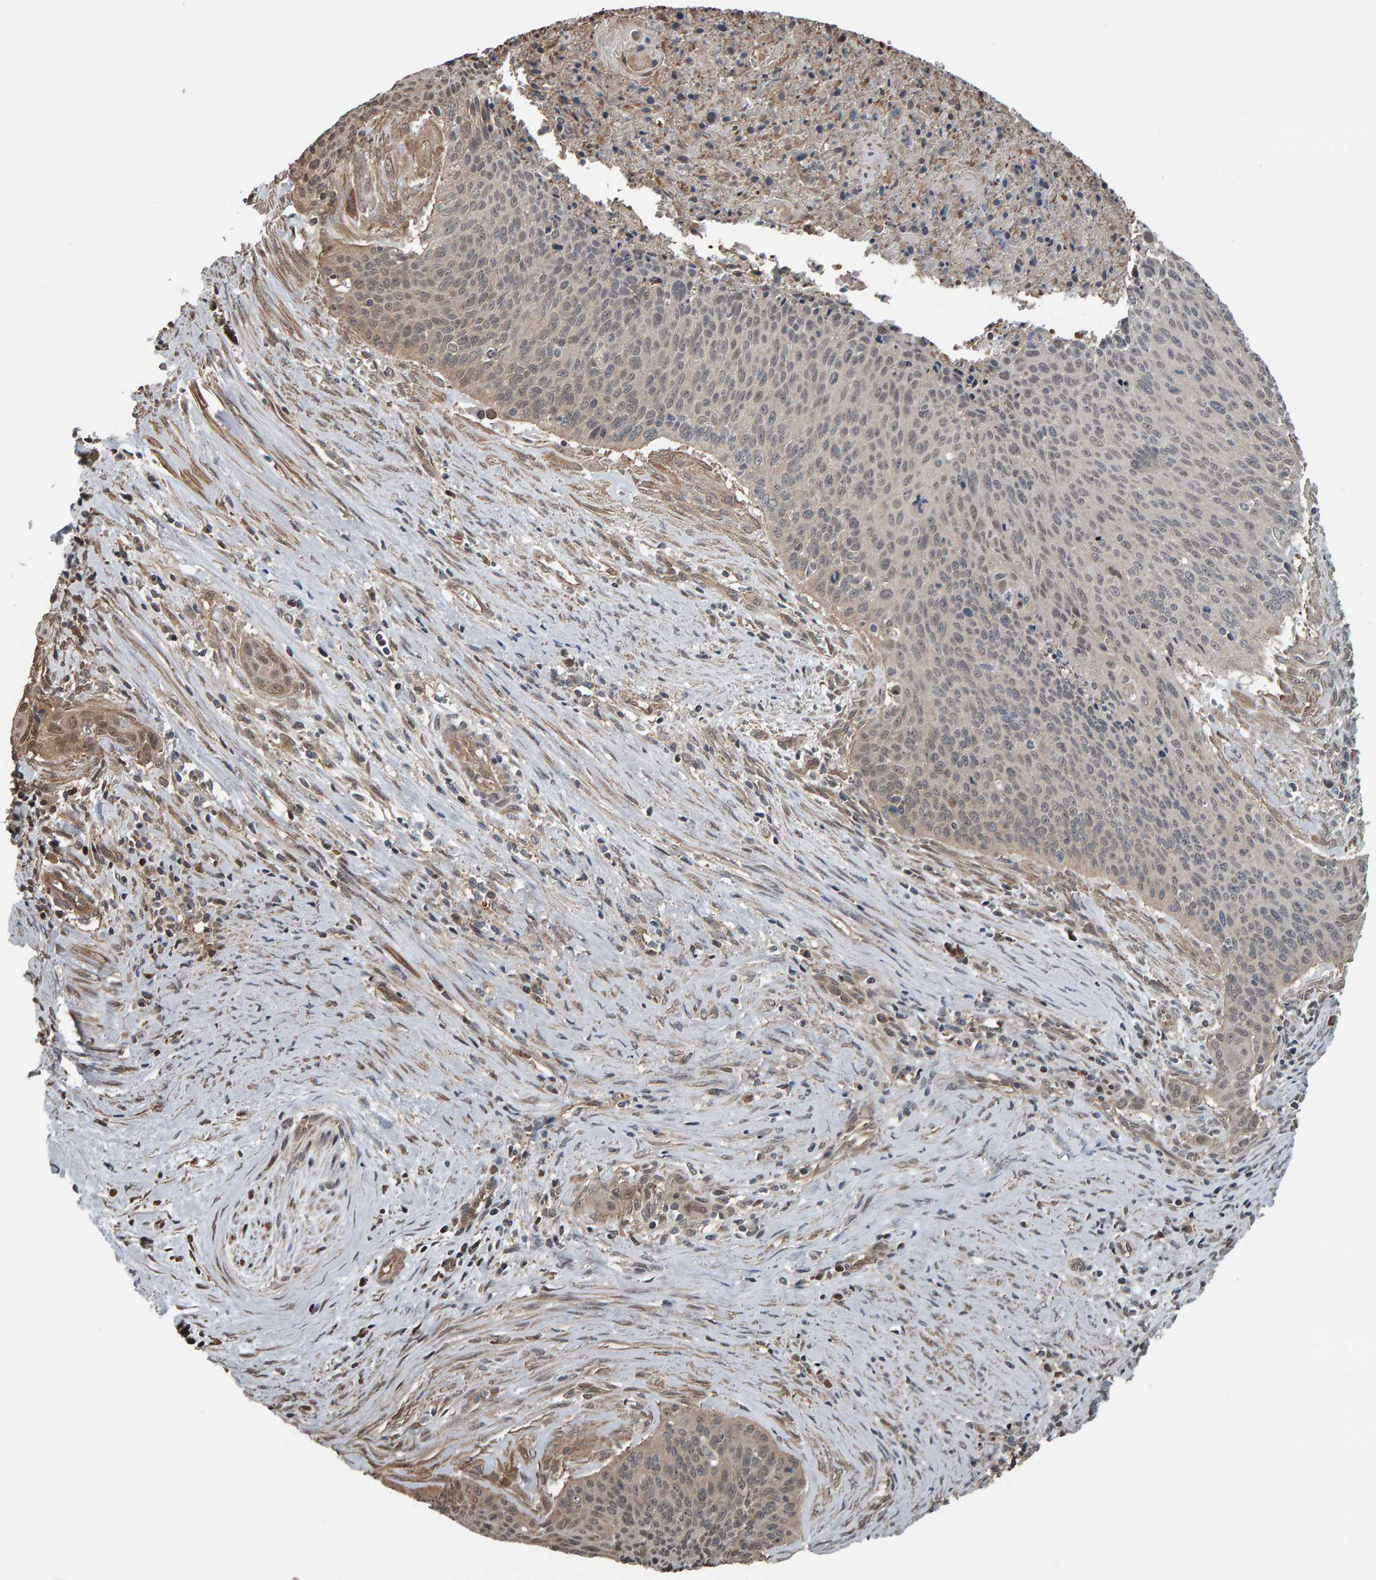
{"staining": {"intensity": "weak", "quantity": "25%-75%", "location": "cytoplasmic/membranous"}, "tissue": "cervical cancer", "cell_type": "Tumor cells", "image_type": "cancer", "snomed": [{"axis": "morphology", "description": "Squamous cell carcinoma, NOS"}, {"axis": "topography", "description": "Cervix"}], "caption": "Immunohistochemical staining of cervical cancer (squamous cell carcinoma) exhibits low levels of weak cytoplasmic/membranous staining in about 25%-75% of tumor cells. (Brightfield microscopy of DAB IHC at high magnification).", "gene": "COASY", "patient": {"sex": "female", "age": 55}}